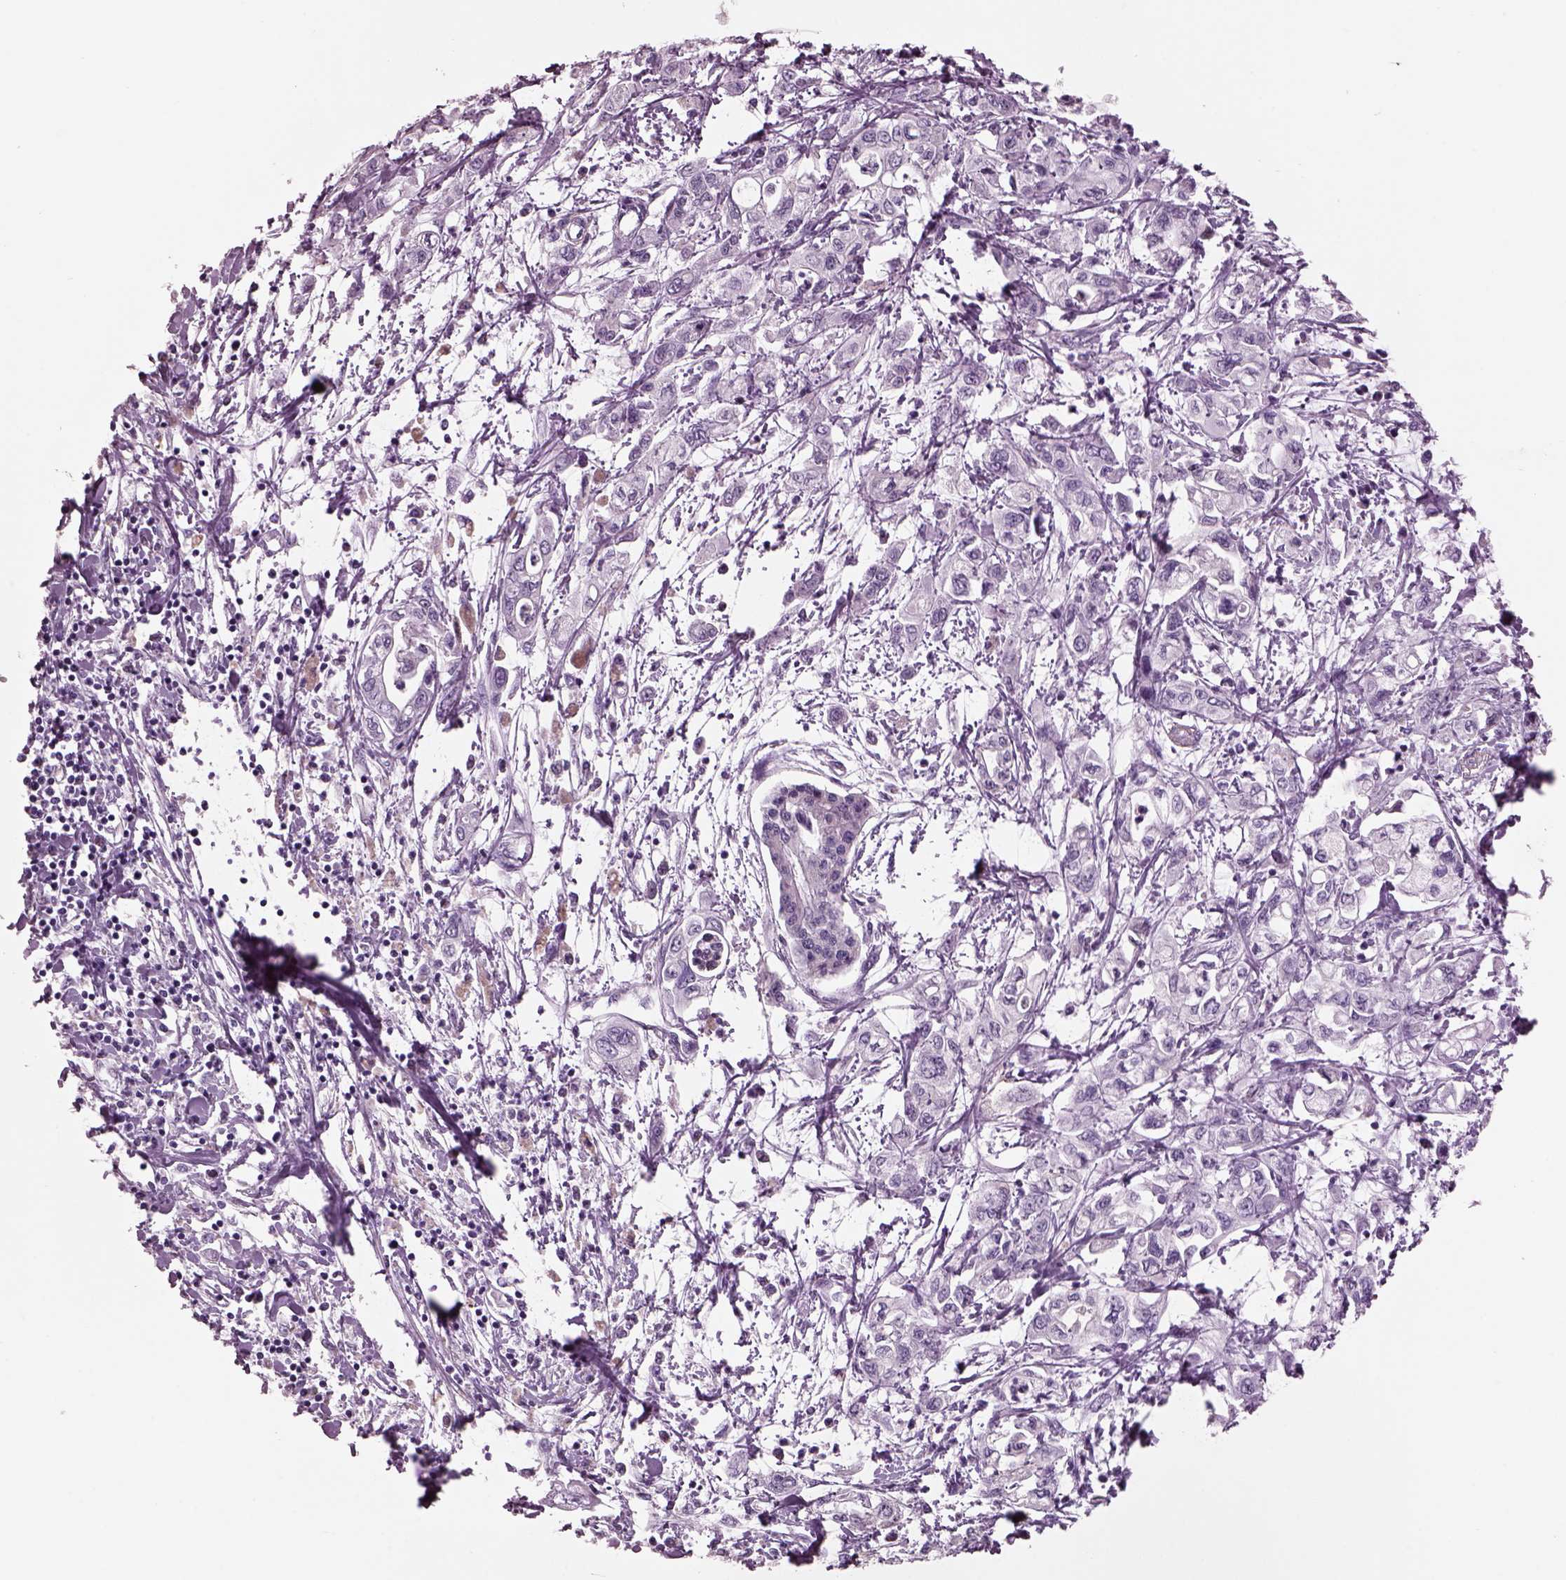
{"staining": {"intensity": "negative", "quantity": "none", "location": "none"}, "tissue": "pancreatic cancer", "cell_type": "Tumor cells", "image_type": "cancer", "snomed": [{"axis": "morphology", "description": "Adenocarcinoma, NOS"}, {"axis": "topography", "description": "Pancreas"}], "caption": "Immunohistochemistry photomicrograph of human pancreatic cancer (adenocarcinoma) stained for a protein (brown), which shows no positivity in tumor cells.", "gene": "PRR9", "patient": {"sex": "male", "age": 54}}